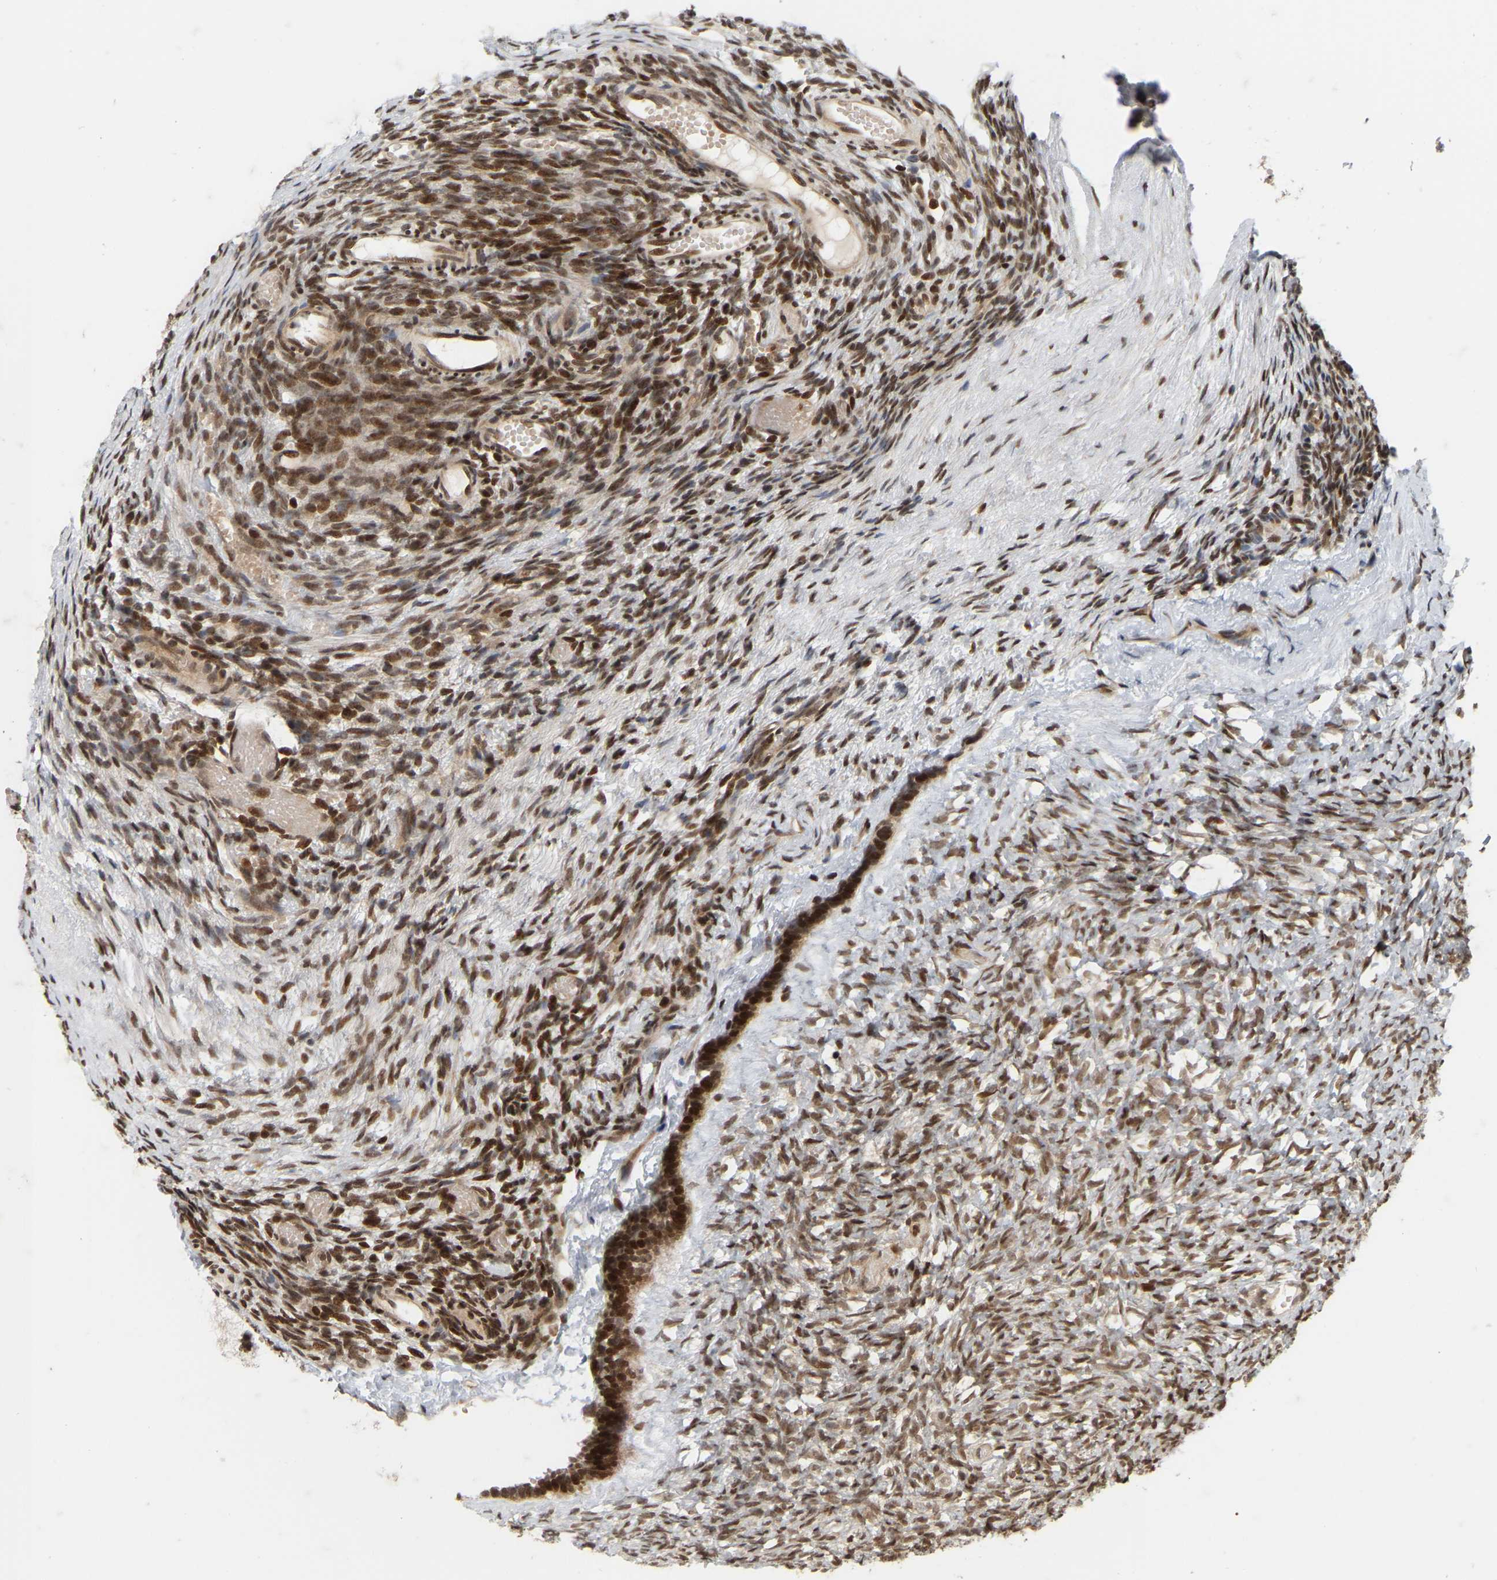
{"staining": {"intensity": "weak", "quantity": ">75%", "location": "nuclear"}, "tissue": "ovary", "cell_type": "Follicle cells", "image_type": "normal", "snomed": [{"axis": "morphology", "description": "Normal tissue, NOS"}, {"axis": "topography", "description": "Ovary"}], "caption": "This micrograph exhibits immunohistochemistry (IHC) staining of normal ovary, with low weak nuclear expression in approximately >75% of follicle cells.", "gene": "NFE2L2", "patient": {"sex": "female", "age": 35}}